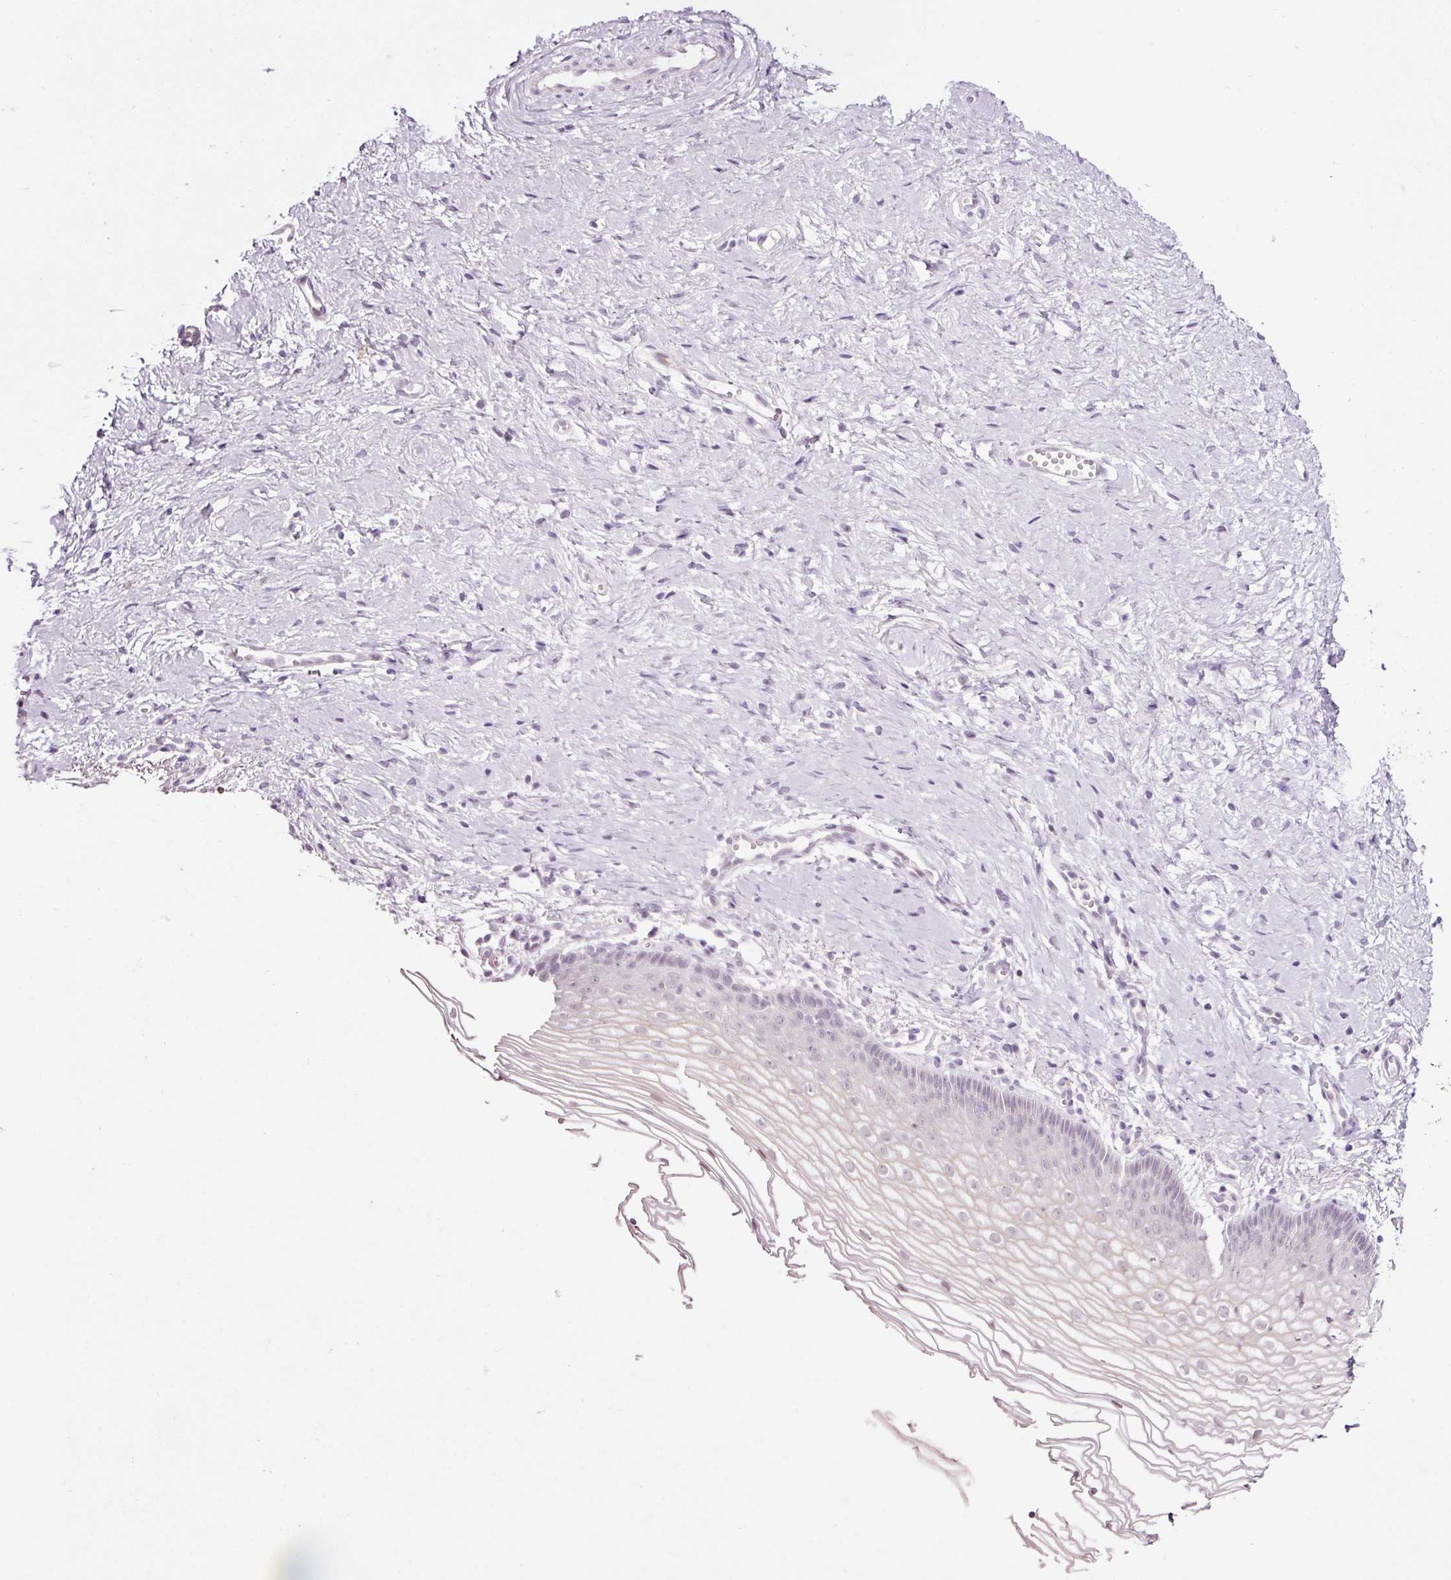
{"staining": {"intensity": "moderate", "quantity": "<25%", "location": "nuclear"}, "tissue": "vagina", "cell_type": "Squamous epithelial cells", "image_type": "normal", "snomed": [{"axis": "morphology", "description": "Normal tissue, NOS"}, {"axis": "topography", "description": "Vagina"}], "caption": "Immunohistochemical staining of benign human vagina demonstrates <25% levels of moderate nuclear protein staining in about <25% of squamous epithelial cells.", "gene": "ANKRD20A1", "patient": {"sex": "female", "age": 56}}